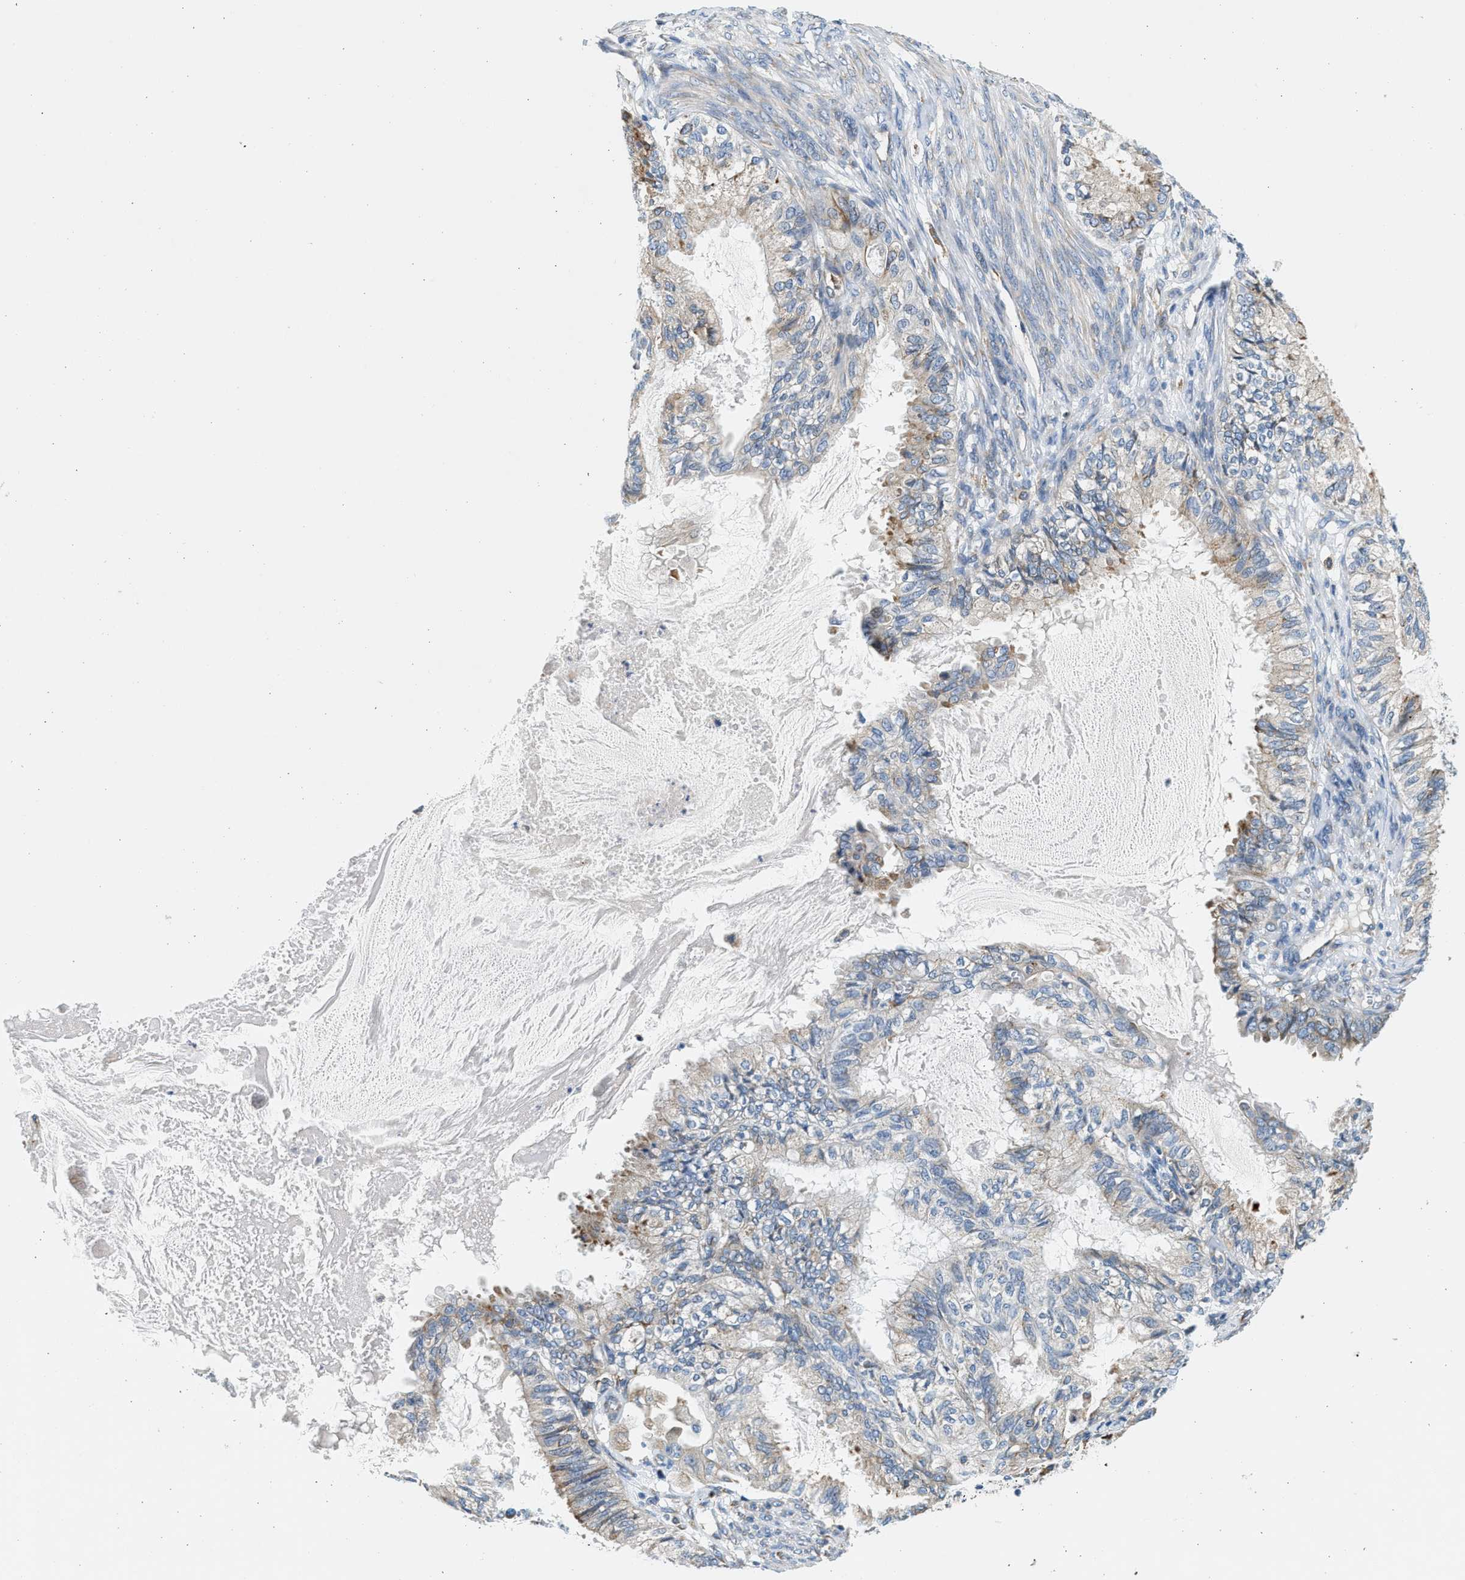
{"staining": {"intensity": "moderate", "quantity": "<25%", "location": "cytoplasmic/membranous"}, "tissue": "cervical cancer", "cell_type": "Tumor cells", "image_type": "cancer", "snomed": [{"axis": "morphology", "description": "Normal tissue, NOS"}, {"axis": "morphology", "description": "Adenocarcinoma, NOS"}, {"axis": "topography", "description": "Cervix"}, {"axis": "topography", "description": "Endometrium"}], "caption": "Immunohistochemical staining of cervical cancer exhibits low levels of moderate cytoplasmic/membranous protein expression in about <25% of tumor cells.", "gene": "CNTN6", "patient": {"sex": "female", "age": 86}}